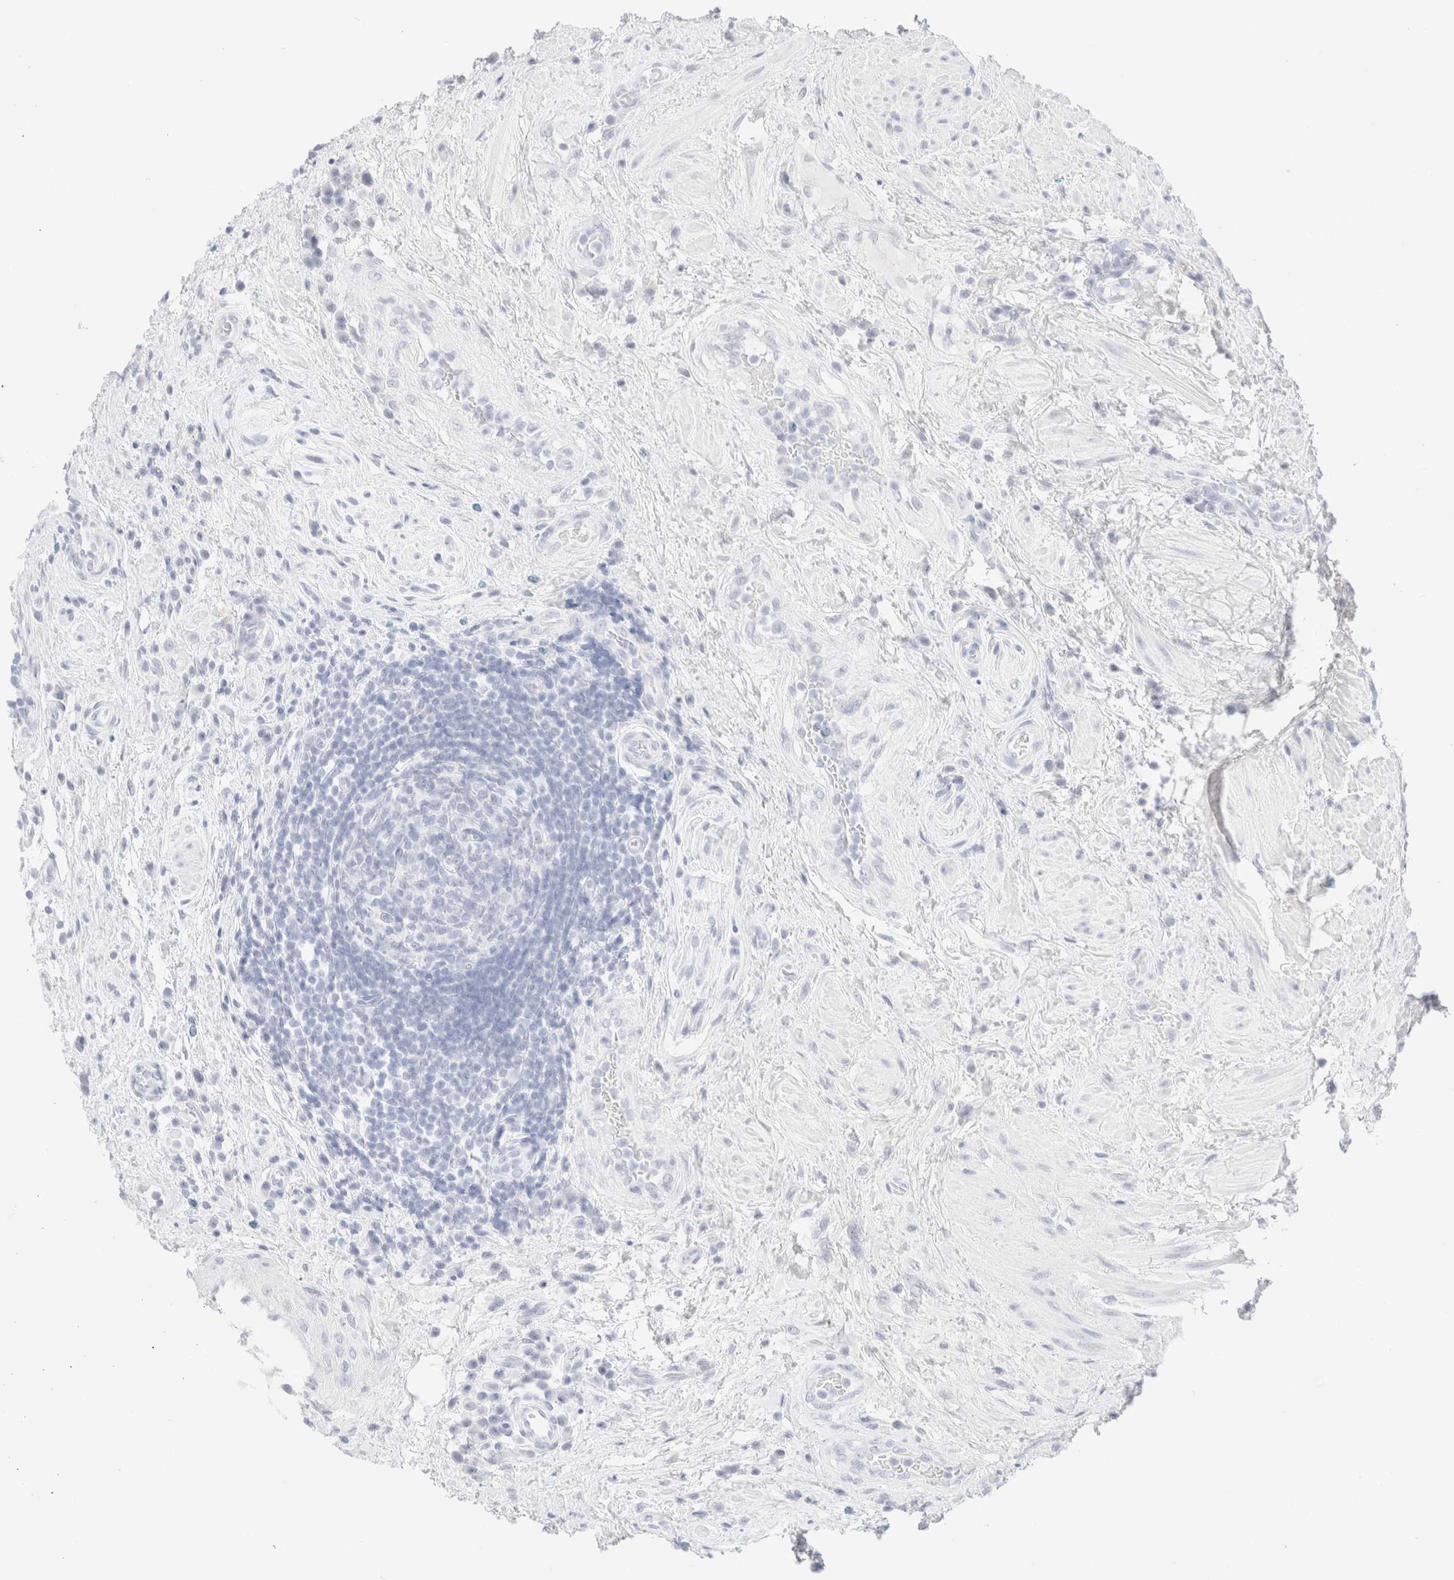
{"staining": {"intensity": "negative", "quantity": "none", "location": "none"}, "tissue": "urothelial cancer", "cell_type": "Tumor cells", "image_type": "cancer", "snomed": [{"axis": "morphology", "description": "Urothelial carcinoma, High grade"}, {"axis": "topography", "description": "Urinary bladder"}], "caption": "Urothelial cancer stained for a protein using immunohistochemistry (IHC) shows no positivity tumor cells.", "gene": "KRT15", "patient": {"sex": "female", "age": 82}}